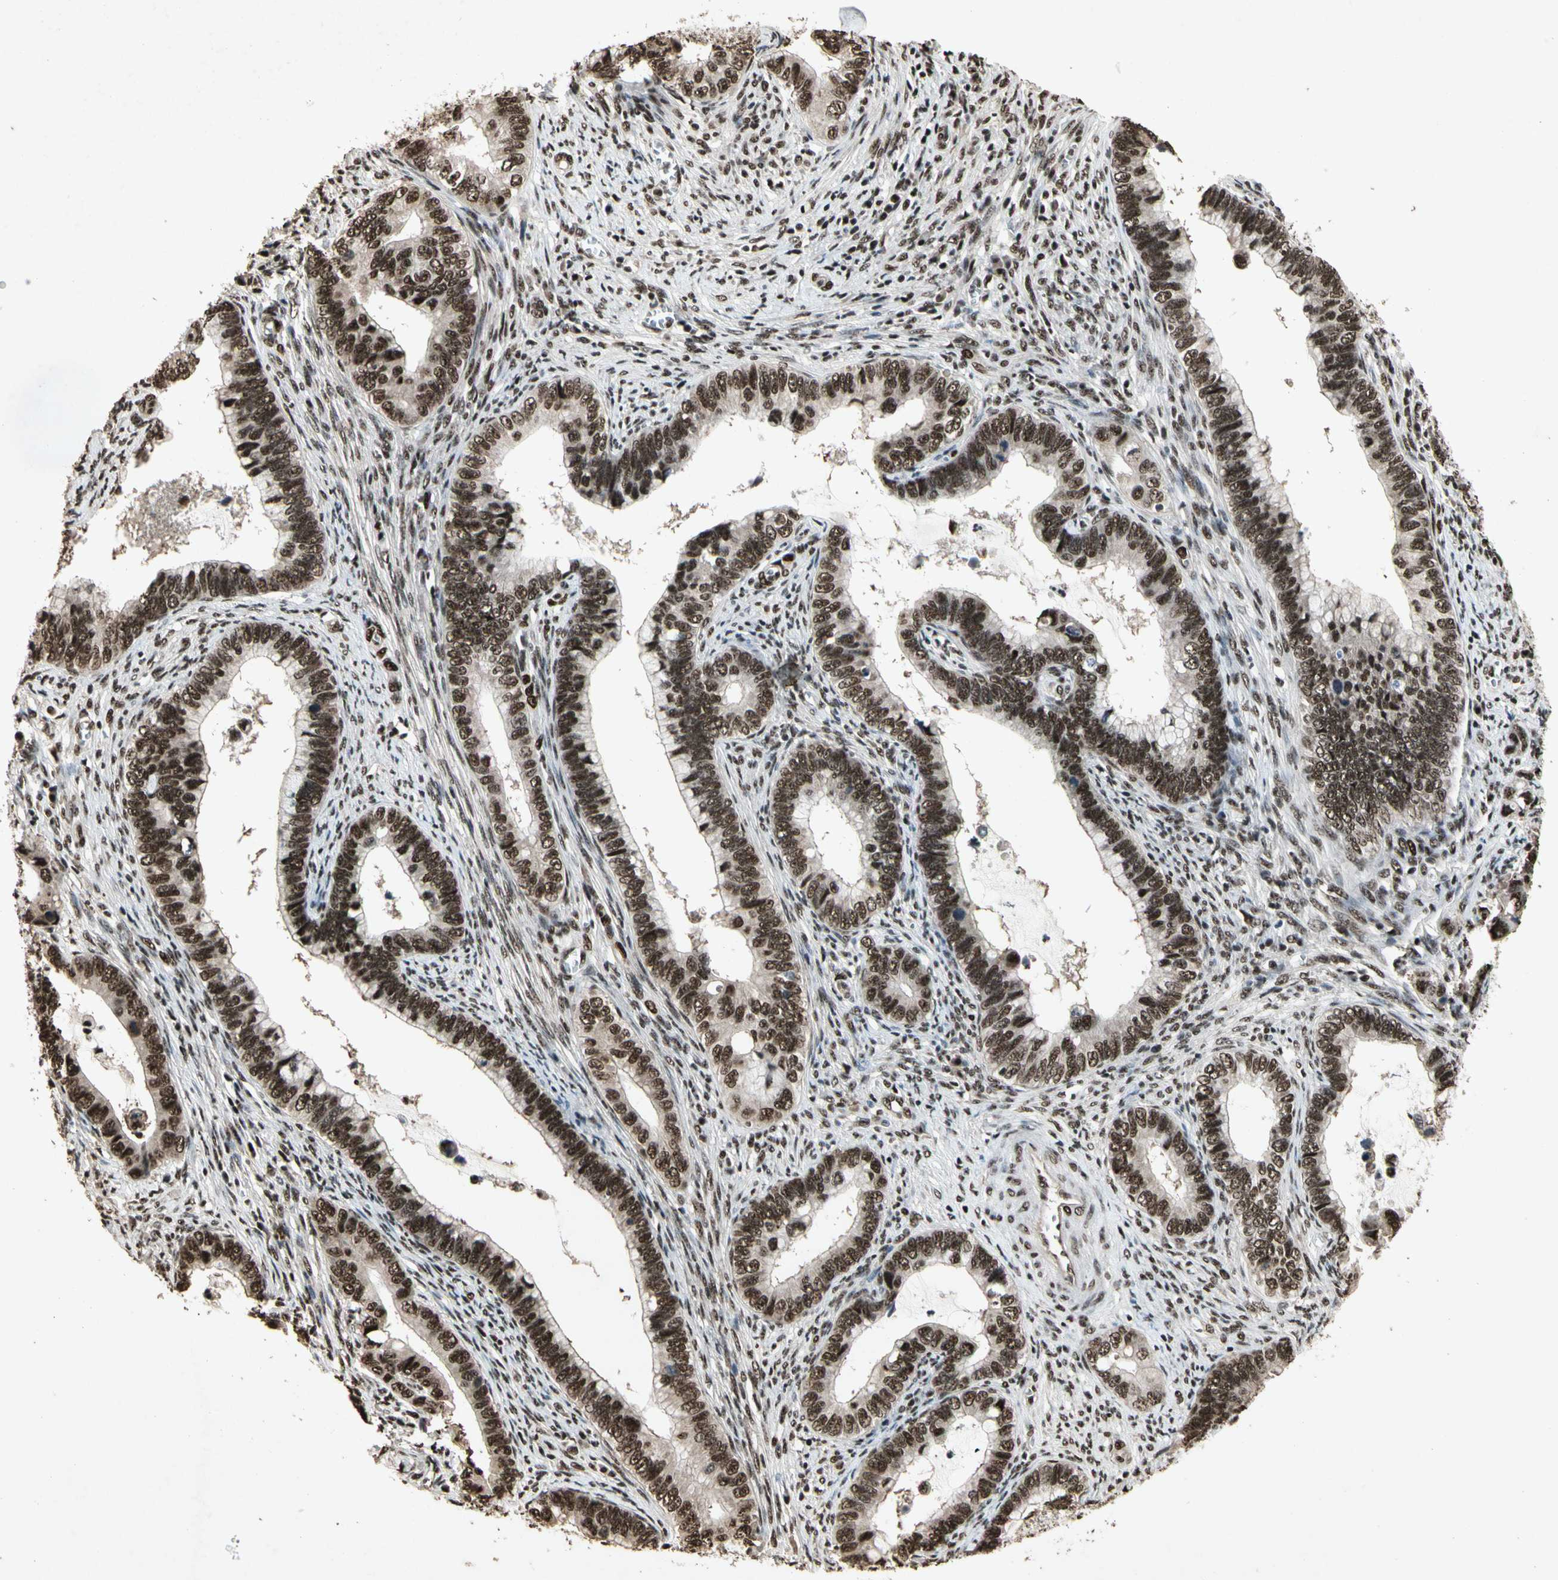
{"staining": {"intensity": "strong", "quantity": ">75%", "location": "nuclear"}, "tissue": "cervical cancer", "cell_type": "Tumor cells", "image_type": "cancer", "snomed": [{"axis": "morphology", "description": "Adenocarcinoma, NOS"}, {"axis": "topography", "description": "Cervix"}], "caption": "Protein expression by IHC shows strong nuclear positivity in about >75% of tumor cells in adenocarcinoma (cervical).", "gene": "TBX2", "patient": {"sex": "female", "age": 44}}